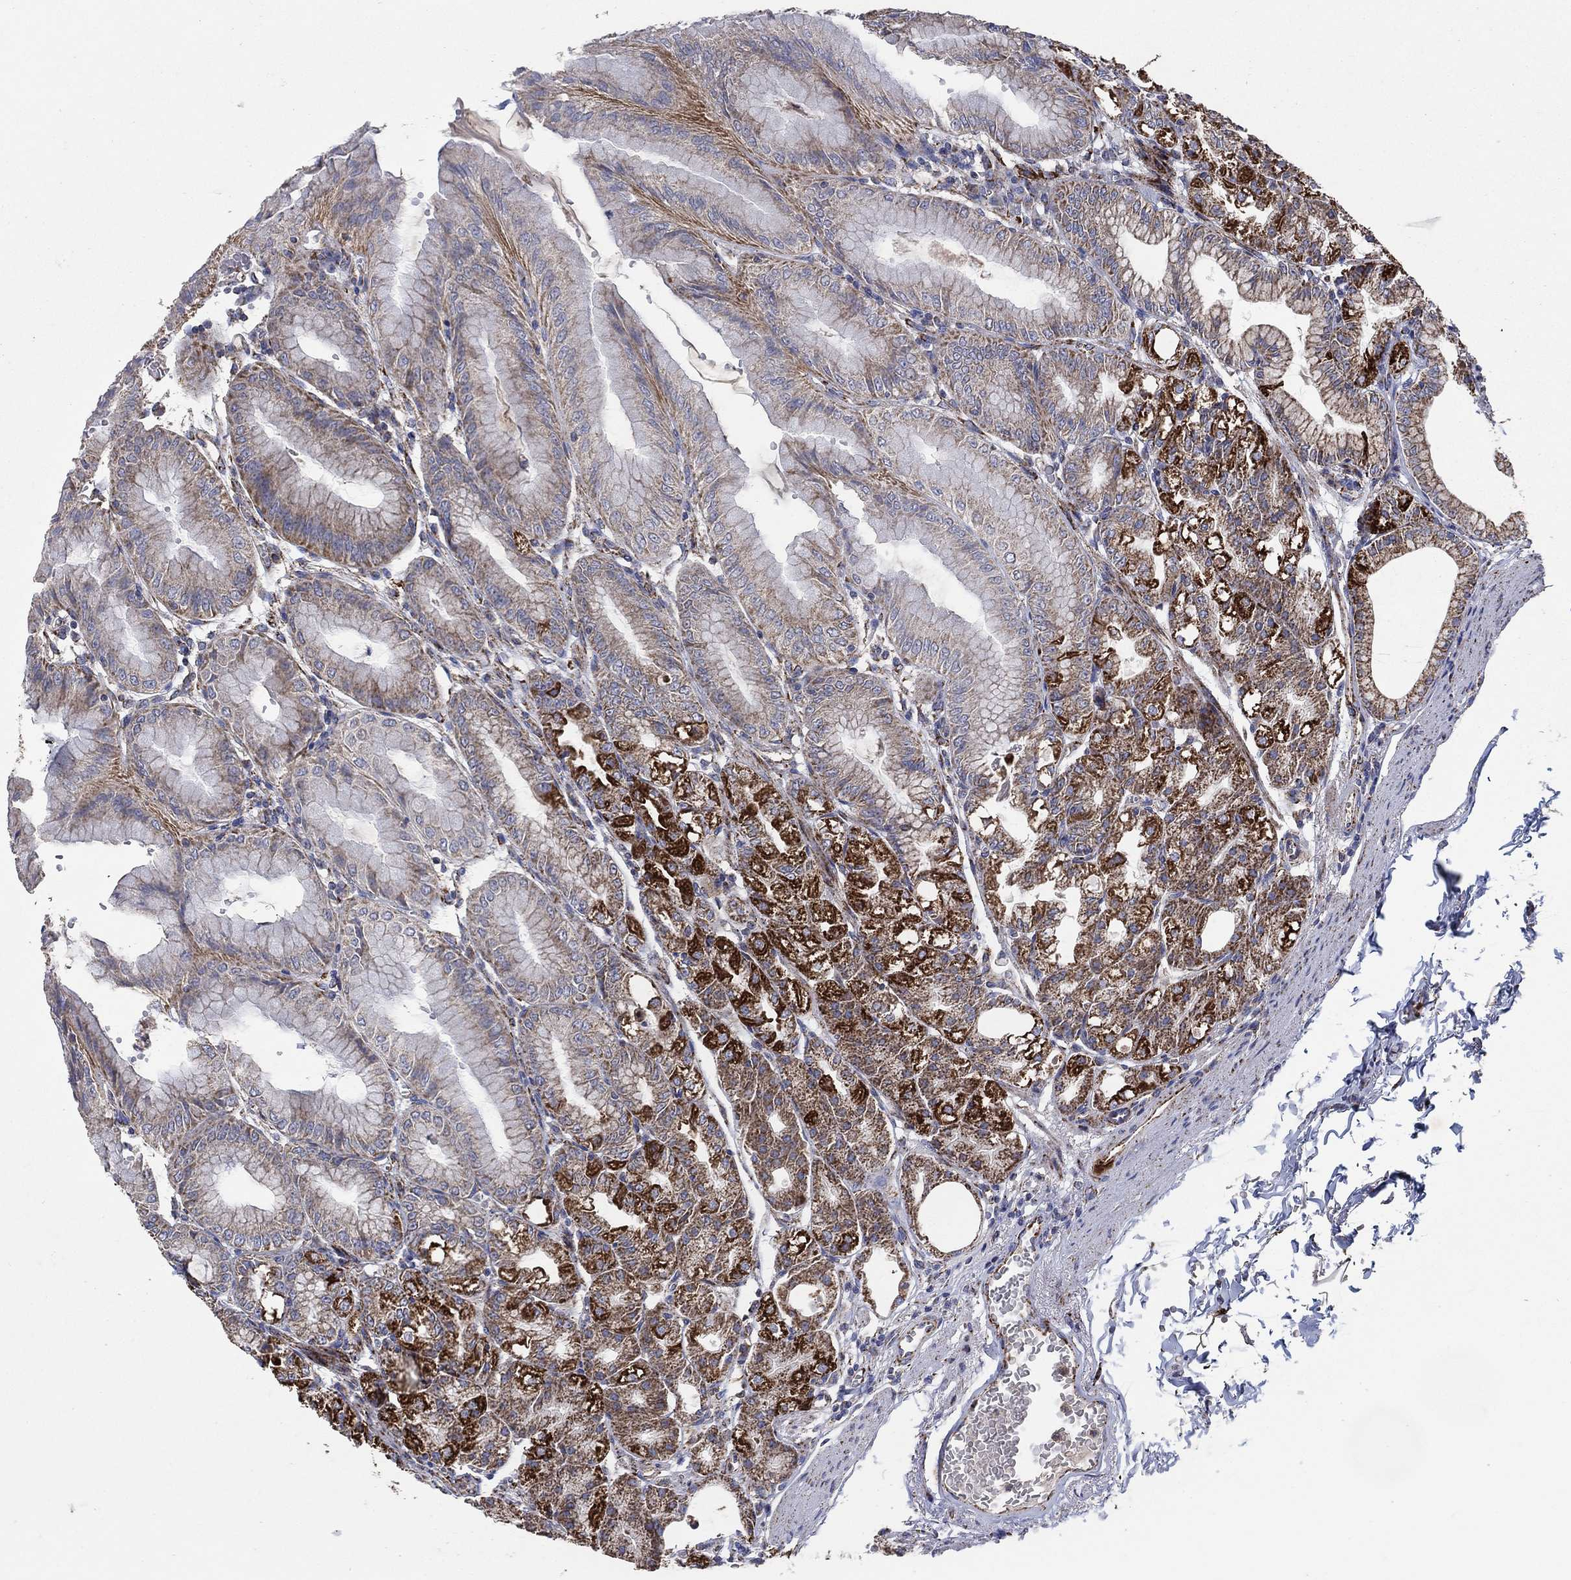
{"staining": {"intensity": "strong", "quantity": "<25%", "location": "cytoplasmic/membranous"}, "tissue": "stomach", "cell_type": "Glandular cells", "image_type": "normal", "snomed": [{"axis": "morphology", "description": "Normal tissue, NOS"}, {"axis": "topography", "description": "Stomach"}], "caption": "Immunohistochemical staining of benign stomach displays strong cytoplasmic/membranous protein expression in about <25% of glandular cells.", "gene": "PNPLA2", "patient": {"sex": "male", "age": 71}}